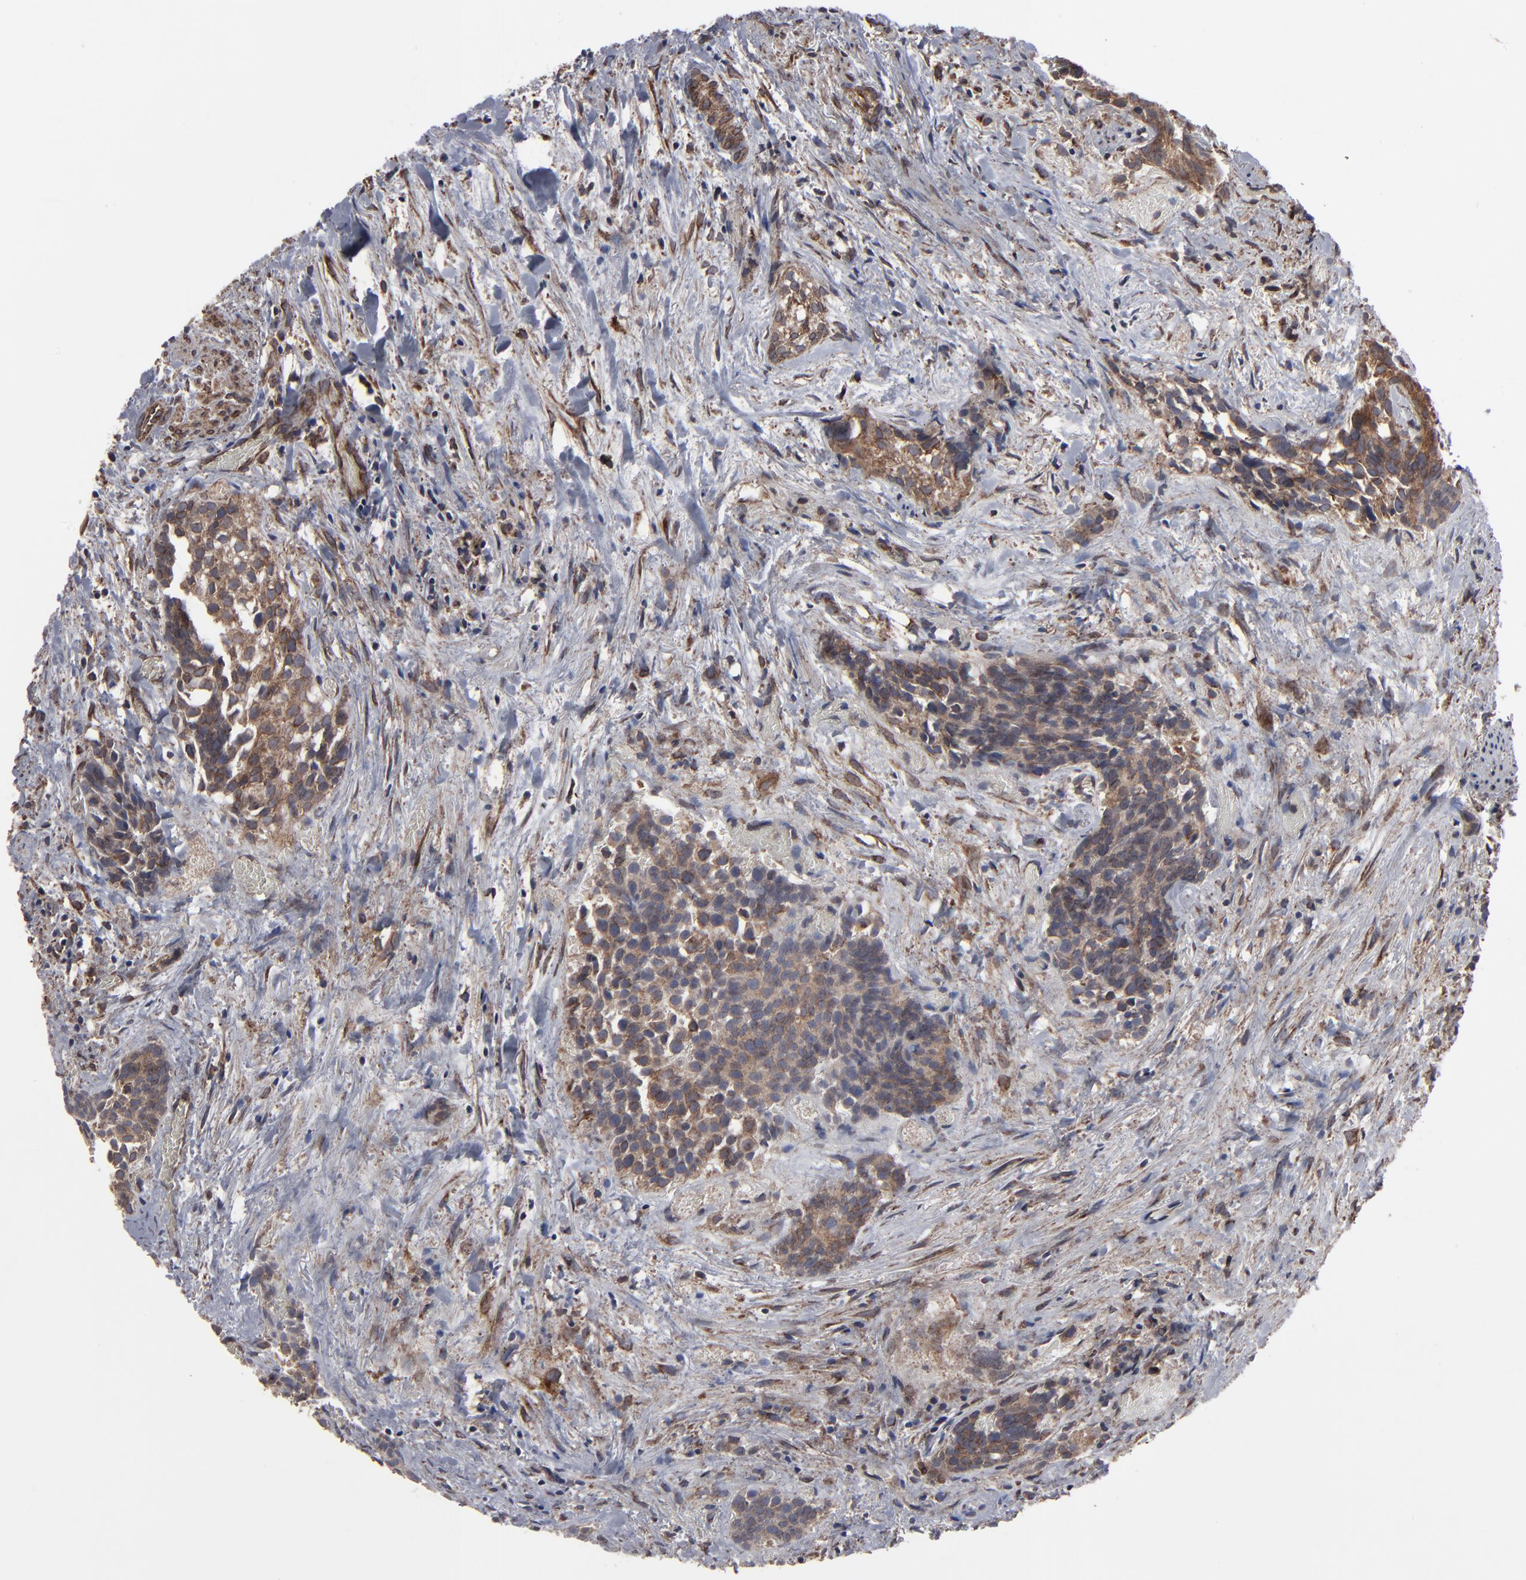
{"staining": {"intensity": "moderate", "quantity": ">75%", "location": "cytoplasmic/membranous"}, "tissue": "urothelial cancer", "cell_type": "Tumor cells", "image_type": "cancer", "snomed": [{"axis": "morphology", "description": "Urothelial carcinoma, High grade"}, {"axis": "topography", "description": "Urinary bladder"}], "caption": "The micrograph shows immunohistochemical staining of high-grade urothelial carcinoma. There is moderate cytoplasmic/membranous positivity is identified in about >75% of tumor cells.", "gene": "CNIH1", "patient": {"sex": "female", "age": 78}}